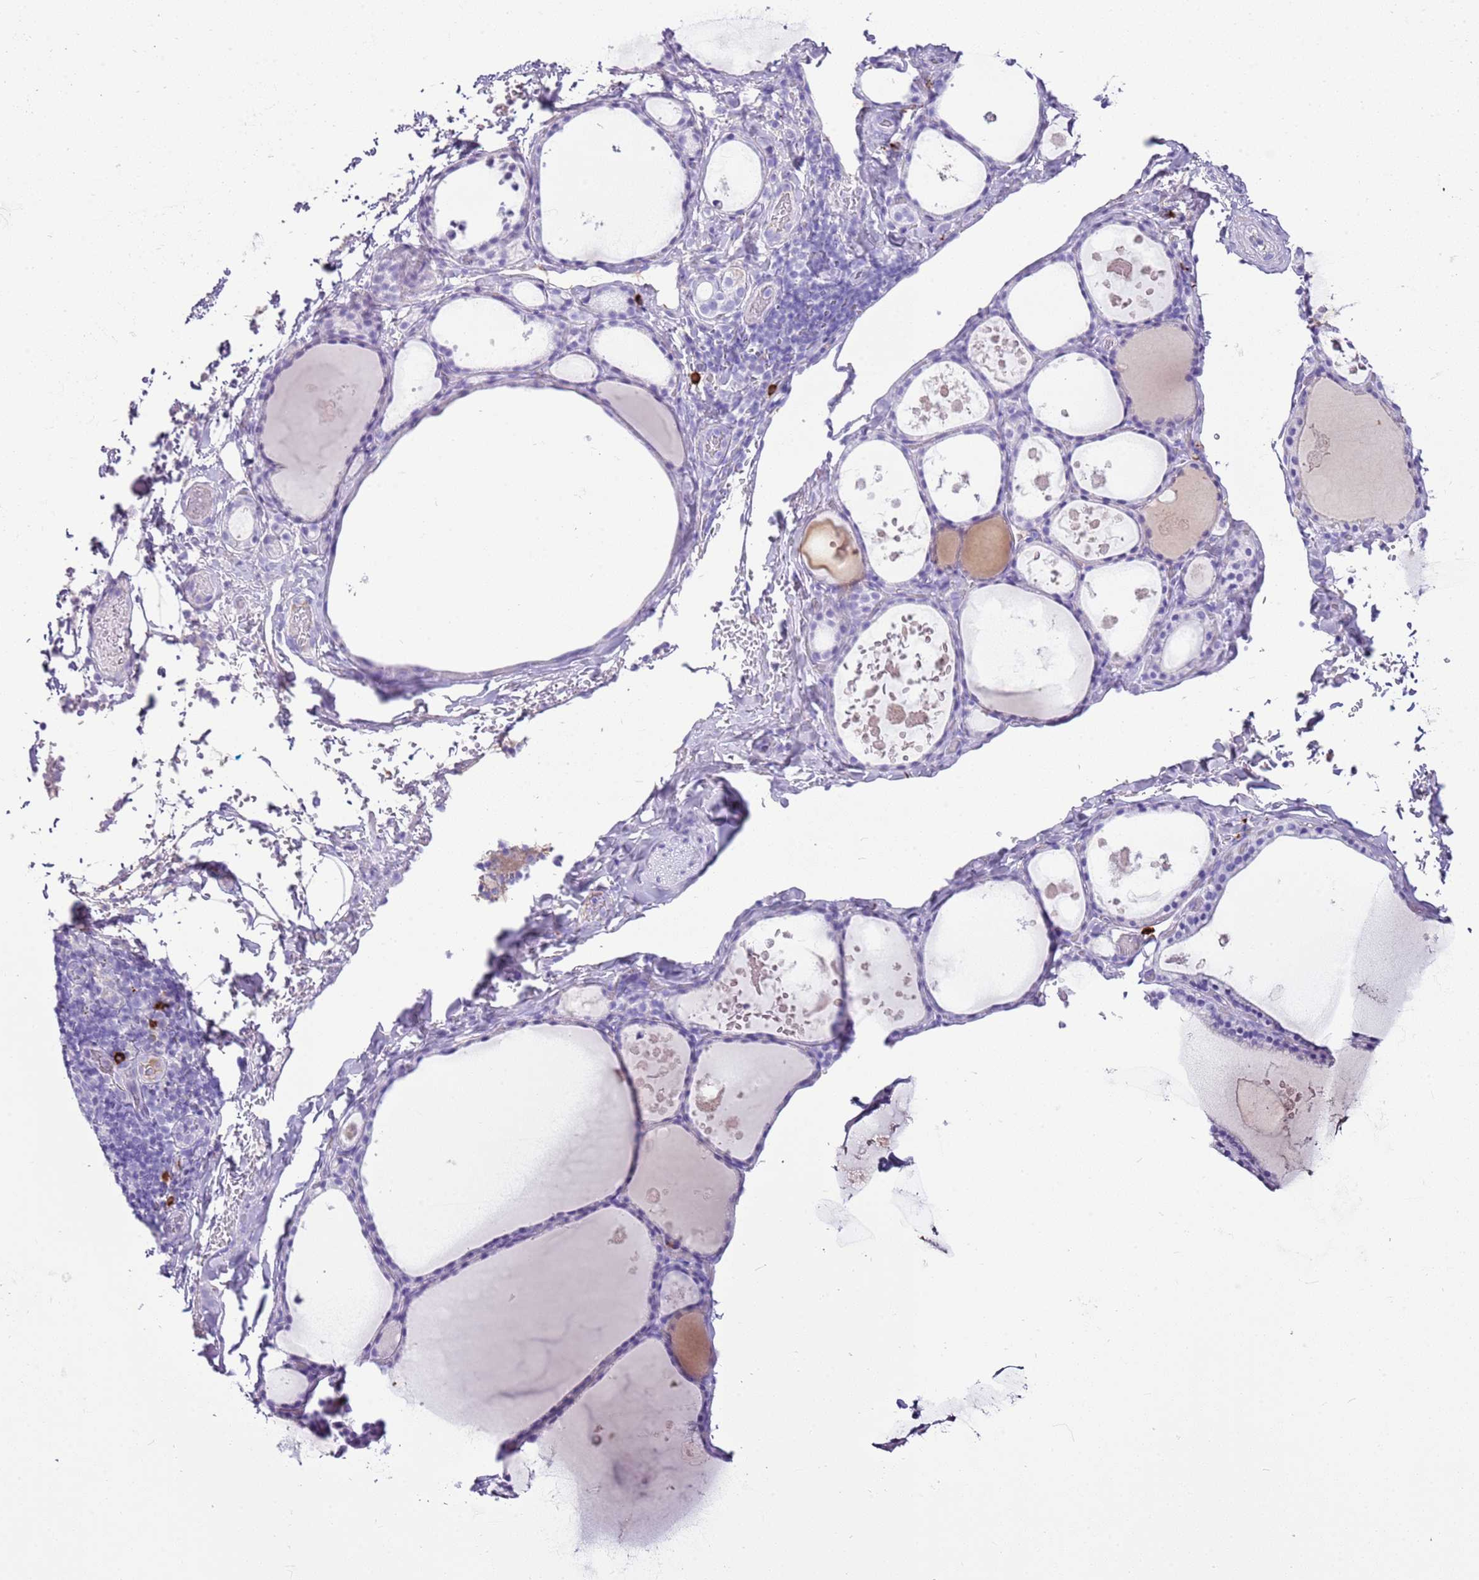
{"staining": {"intensity": "negative", "quantity": "none", "location": "none"}, "tissue": "thyroid gland", "cell_type": "Glandular cells", "image_type": "normal", "snomed": [{"axis": "morphology", "description": "Normal tissue, NOS"}, {"axis": "topography", "description": "Thyroid gland"}], "caption": "High magnification brightfield microscopy of unremarkable thyroid gland stained with DAB (3,3'-diaminobenzidine) (brown) and counterstained with hematoxylin (blue): glandular cells show no significant positivity. (Immunohistochemistry (ihc), brightfield microscopy, high magnification).", "gene": "IGKV3", "patient": {"sex": "male", "age": 56}}